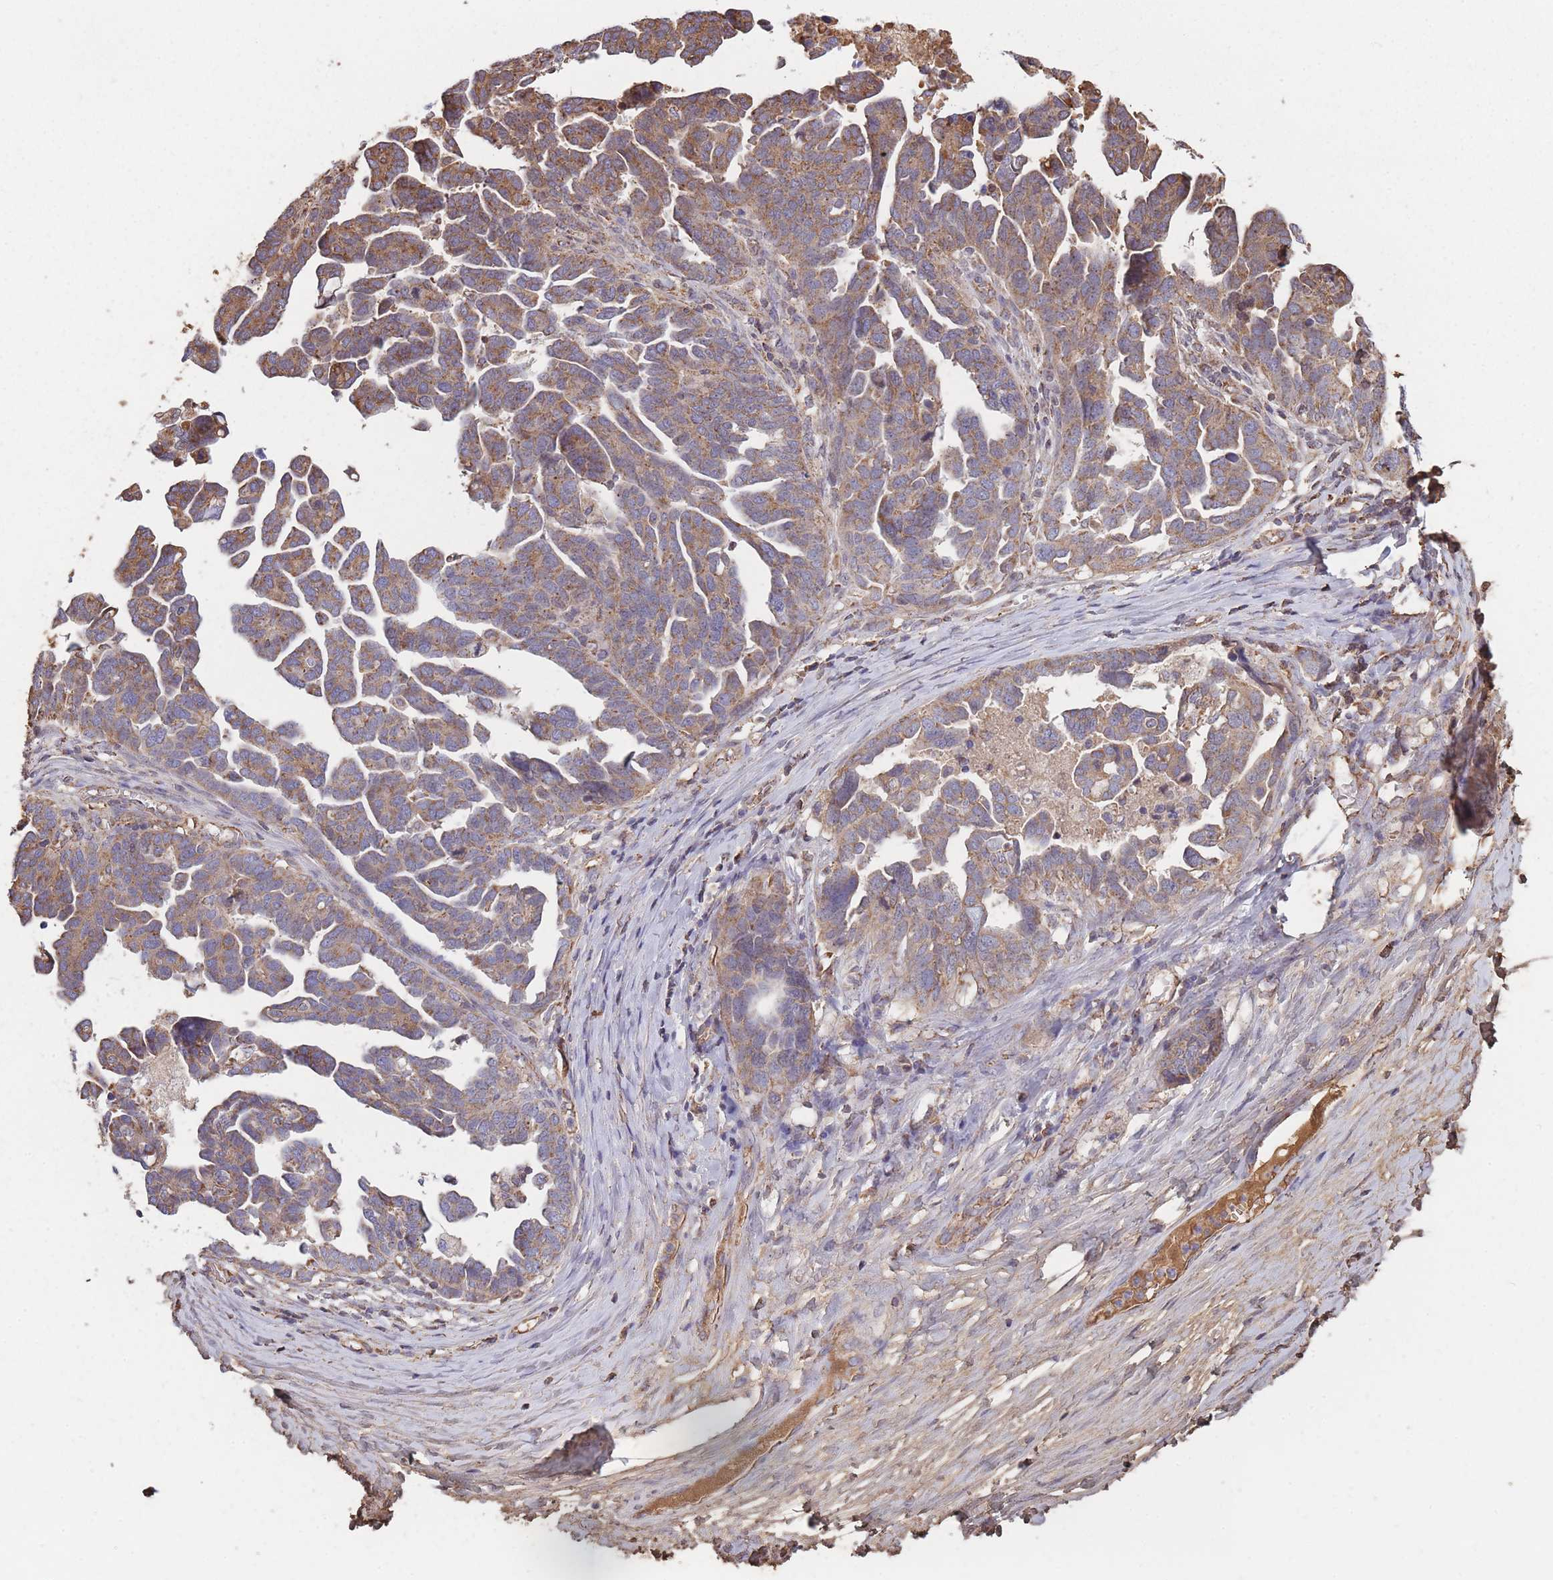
{"staining": {"intensity": "weak", "quantity": ">75%", "location": "cytoplasmic/membranous"}, "tissue": "ovarian cancer", "cell_type": "Tumor cells", "image_type": "cancer", "snomed": [{"axis": "morphology", "description": "Cystadenocarcinoma, serous, NOS"}, {"axis": "topography", "description": "Ovary"}], "caption": "Ovarian serous cystadenocarcinoma was stained to show a protein in brown. There is low levels of weak cytoplasmic/membranous positivity in approximately >75% of tumor cells.", "gene": "KAT2A", "patient": {"sex": "female", "age": 54}}